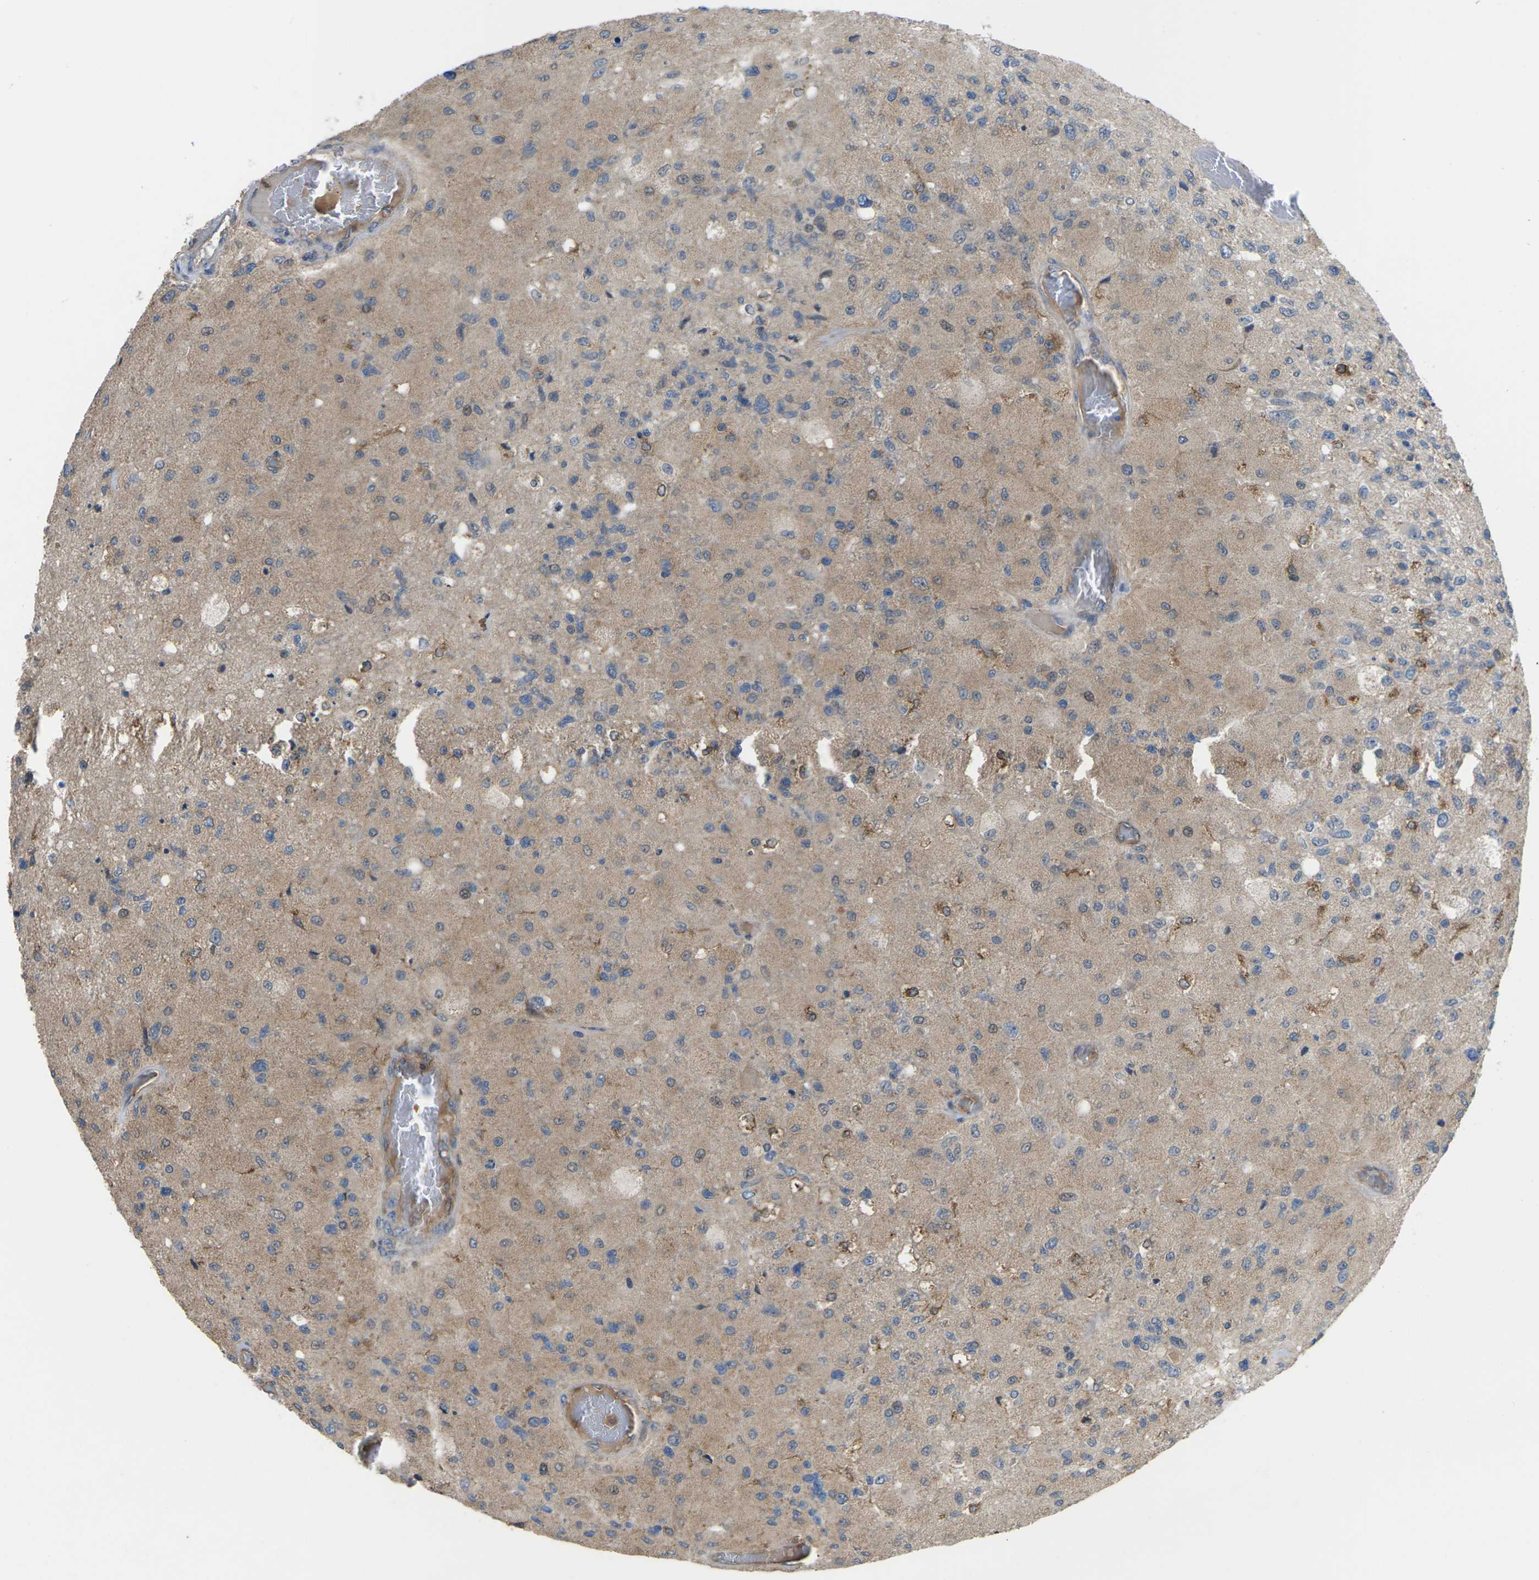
{"staining": {"intensity": "negative", "quantity": "none", "location": "none"}, "tissue": "glioma", "cell_type": "Tumor cells", "image_type": "cancer", "snomed": [{"axis": "morphology", "description": "Normal tissue, NOS"}, {"axis": "morphology", "description": "Glioma, malignant, High grade"}, {"axis": "topography", "description": "Cerebral cortex"}], "caption": "Immunohistochemistry (IHC) histopathology image of neoplastic tissue: human high-grade glioma (malignant) stained with DAB exhibits no significant protein staining in tumor cells. The staining was performed using DAB (3,3'-diaminobenzidine) to visualize the protein expression in brown, while the nuclei were stained in blue with hematoxylin (Magnification: 20x).", "gene": "TIAM1", "patient": {"sex": "male", "age": 77}}